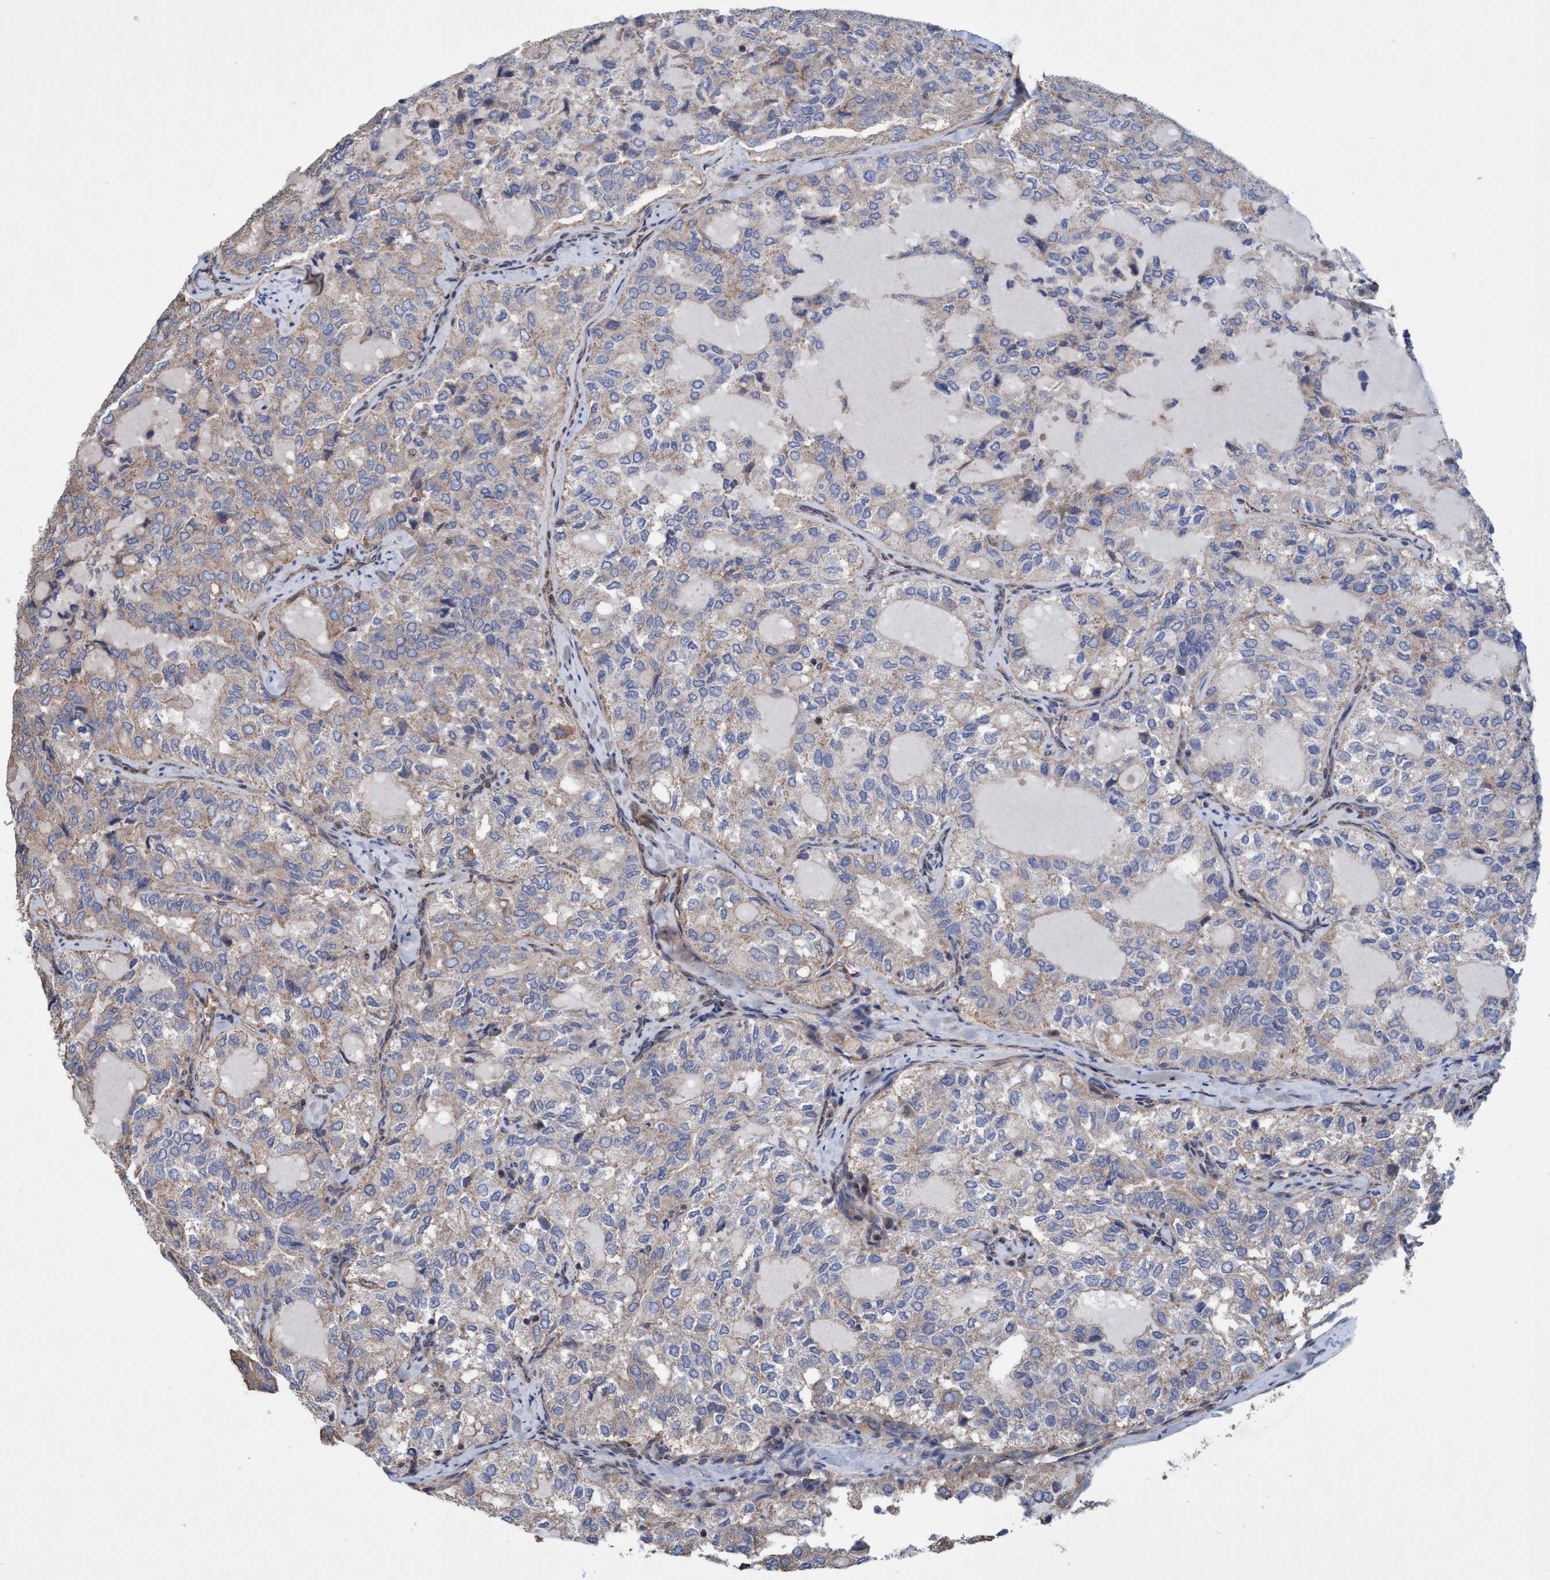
{"staining": {"intensity": "weak", "quantity": "<25%", "location": "cytoplasmic/membranous"}, "tissue": "thyroid cancer", "cell_type": "Tumor cells", "image_type": "cancer", "snomed": [{"axis": "morphology", "description": "Follicular adenoma carcinoma, NOS"}, {"axis": "topography", "description": "Thyroid gland"}], "caption": "This is an immunohistochemistry photomicrograph of human follicular adenoma carcinoma (thyroid). There is no staining in tumor cells.", "gene": "BICD2", "patient": {"sex": "male", "age": 75}}